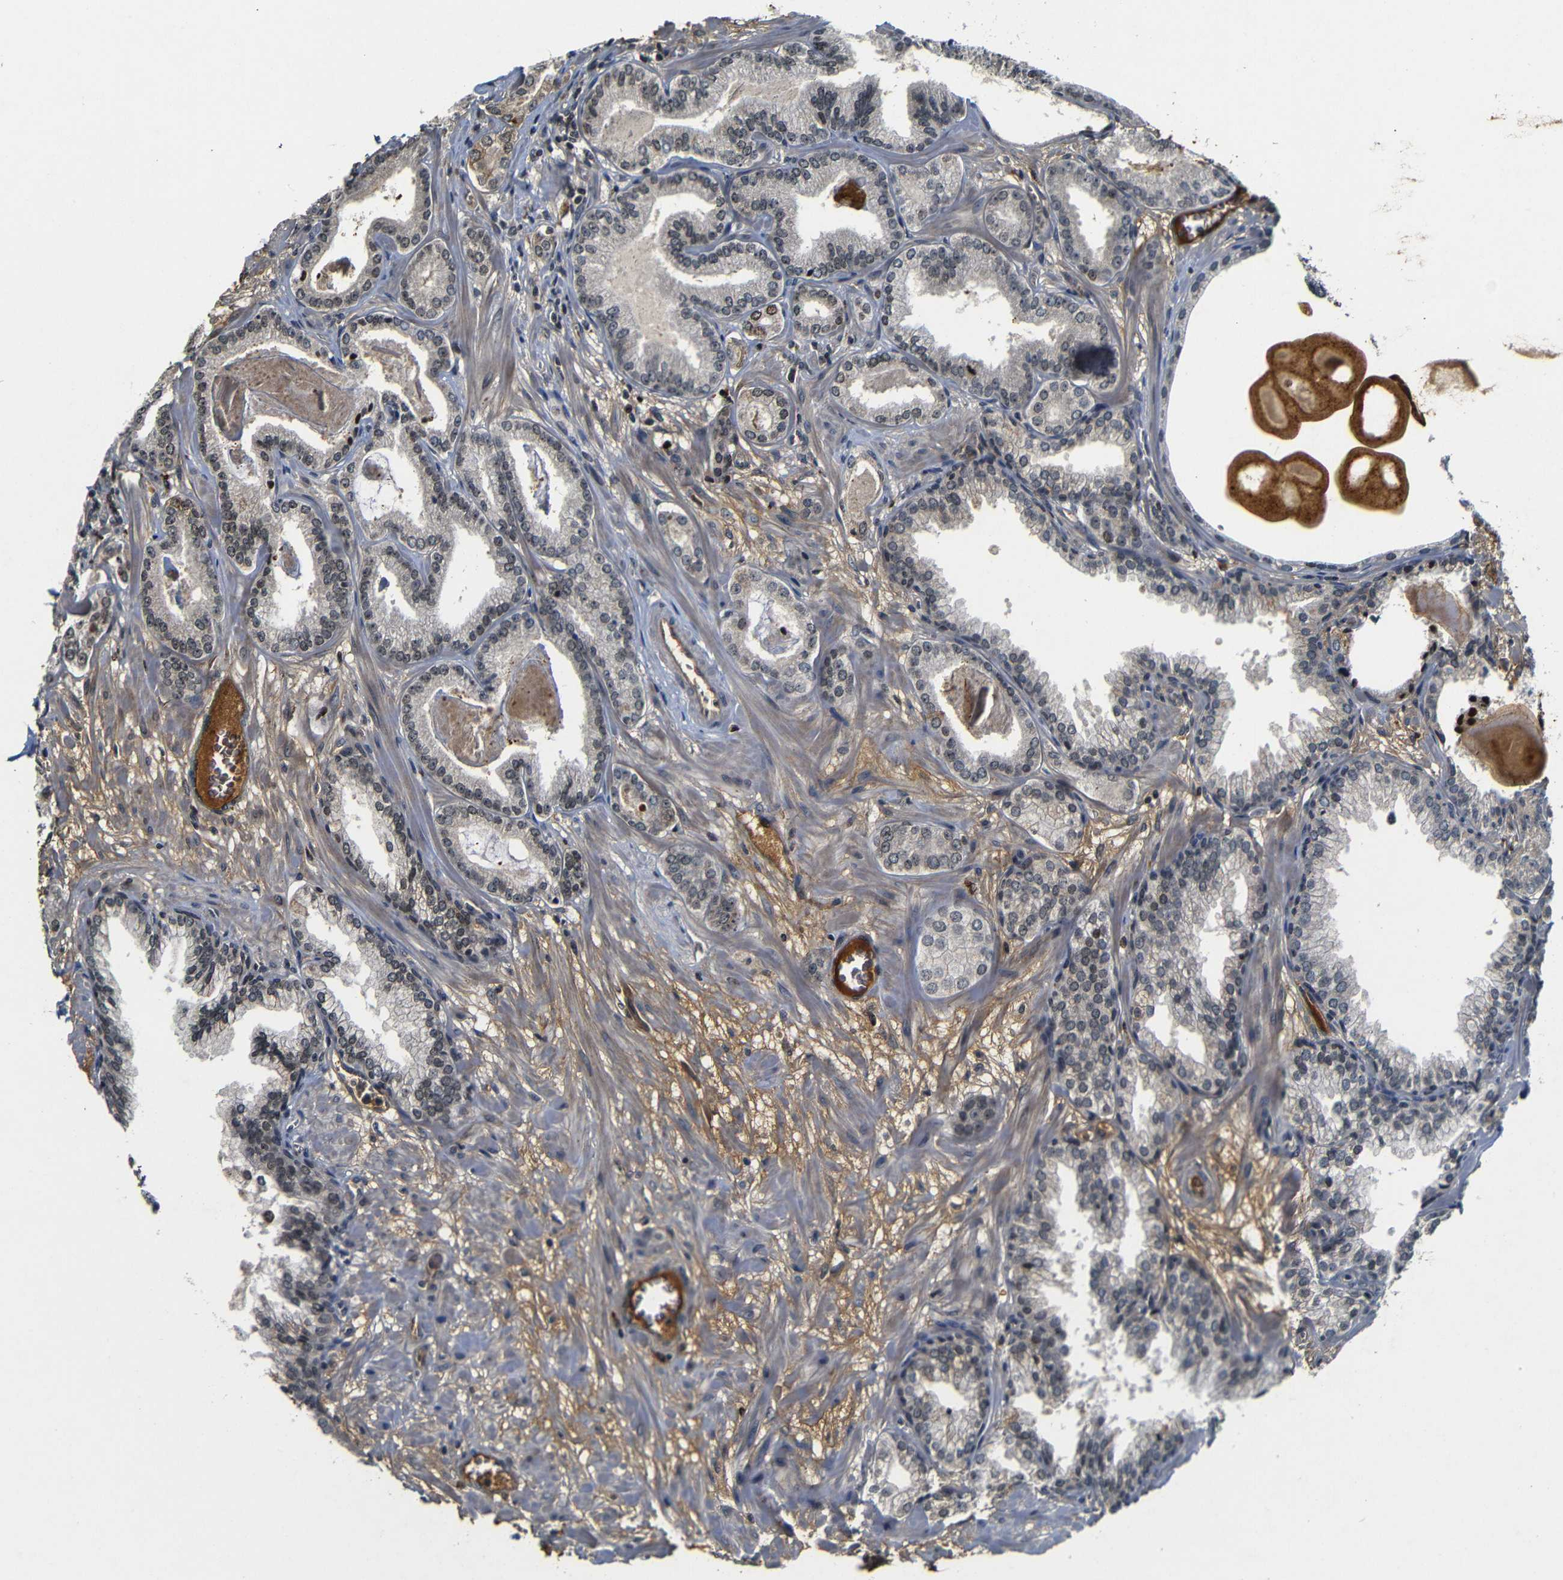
{"staining": {"intensity": "weak", "quantity": "25%-75%", "location": "nuclear"}, "tissue": "prostate cancer", "cell_type": "Tumor cells", "image_type": "cancer", "snomed": [{"axis": "morphology", "description": "Adenocarcinoma, Low grade"}, {"axis": "topography", "description": "Prostate"}], "caption": "An immunohistochemistry photomicrograph of neoplastic tissue is shown. Protein staining in brown labels weak nuclear positivity in prostate cancer (low-grade adenocarcinoma) within tumor cells.", "gene": "MYC", "patient": {"sex": "male", "age": 59}}